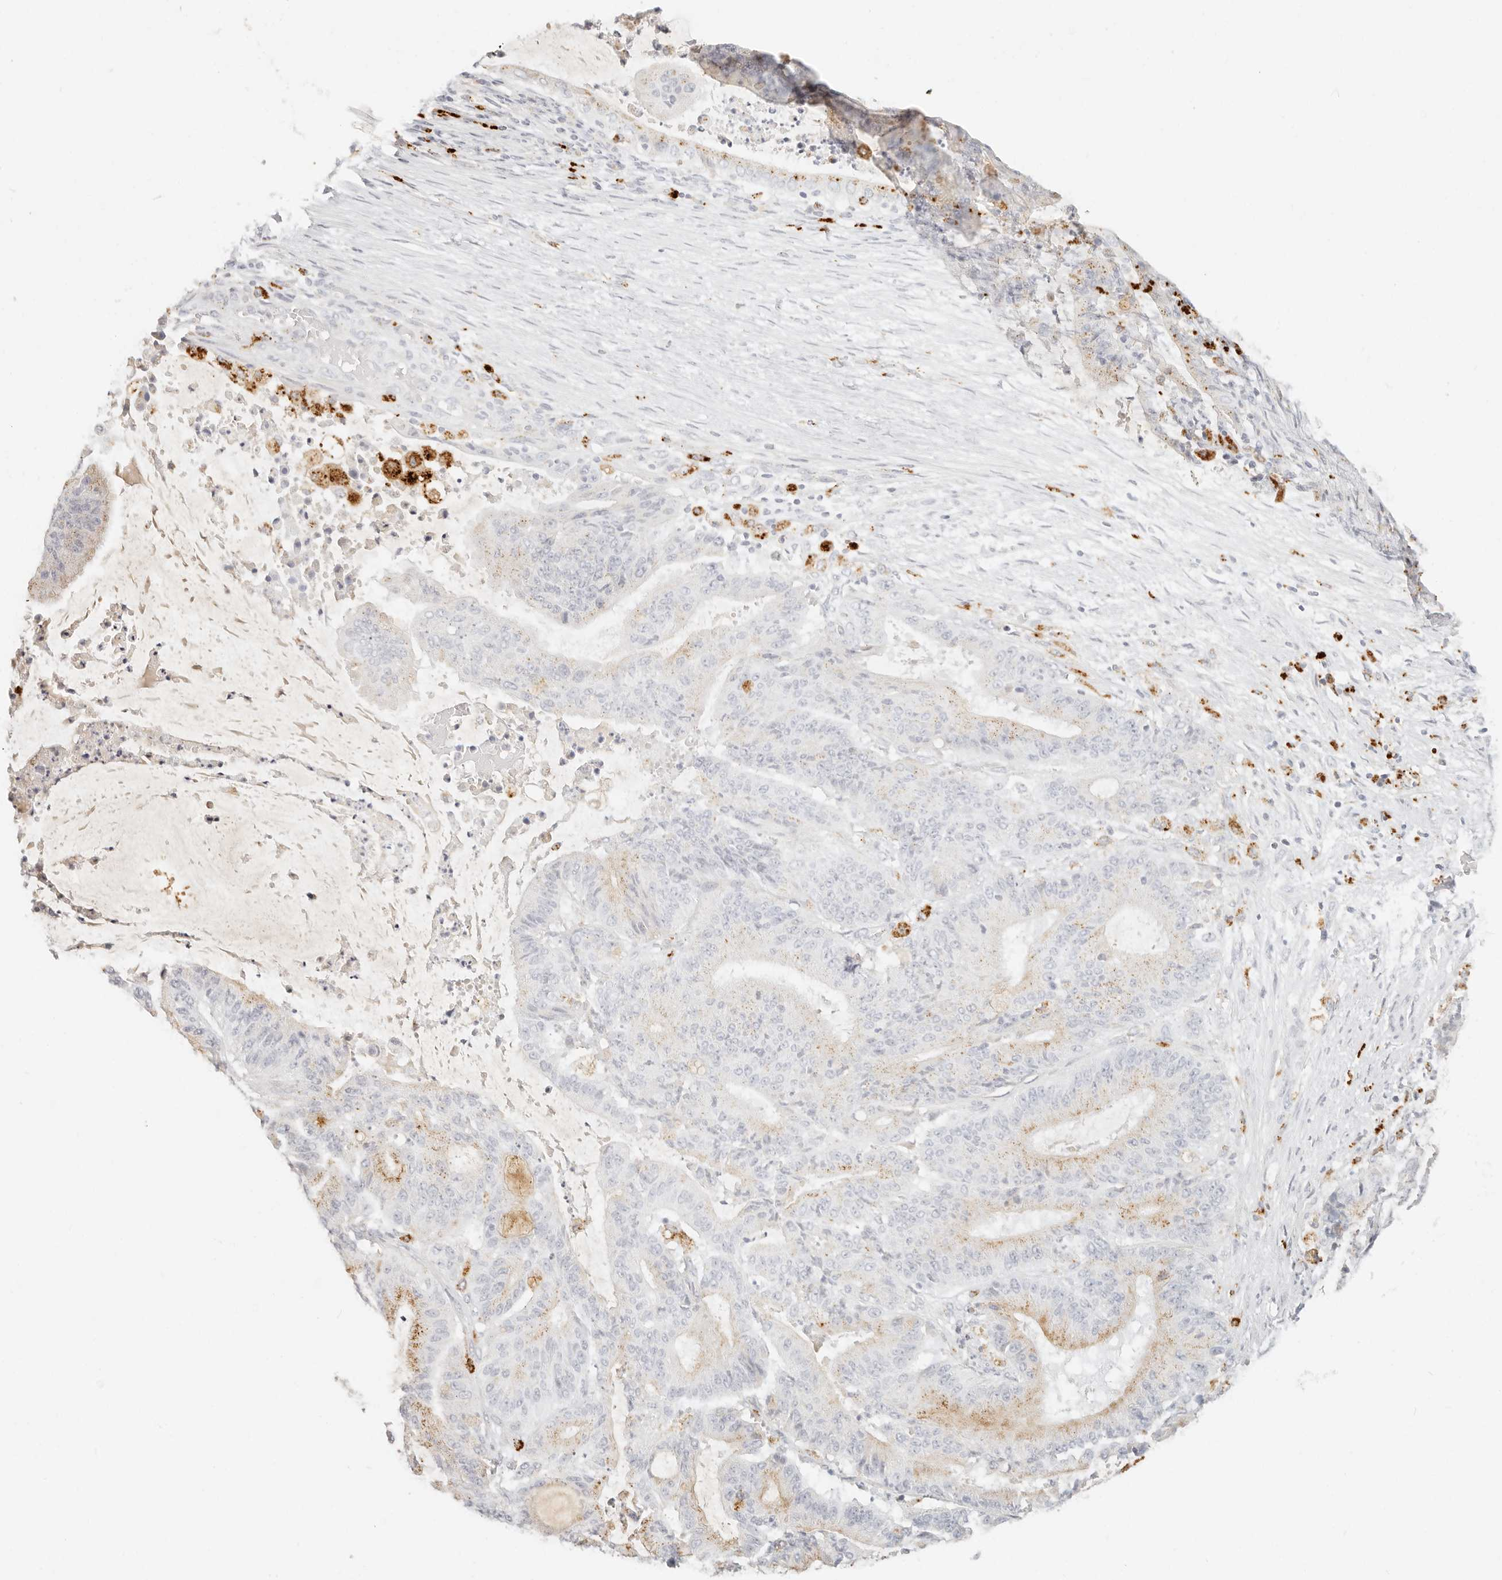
{"staining": {"intensity": "weak", "quantity": "<25%", "location": "cytoplasmic/membranous"}, "tissue": "liver cancer", "cell_type": "Tumor cells", "image_type": "cancer", "snomed": [{"axis": "morphology", "description": "Normal tissue, NOS"}, {"axis": "morphology", "description": "Cholangiocarcinoma"}, {"axis": "topography", "description": "Liver"}, {"axis": "topography", "description": "Peripheral nerve tissue"}], "caption": "The immunohistochemistry (IHC) image has no significant expression in tumor cells of liver cancer (cholangiocarcinoma) tissue.", "gene": "RNASET2", "patient": {"sex": "female", "age": 73}}